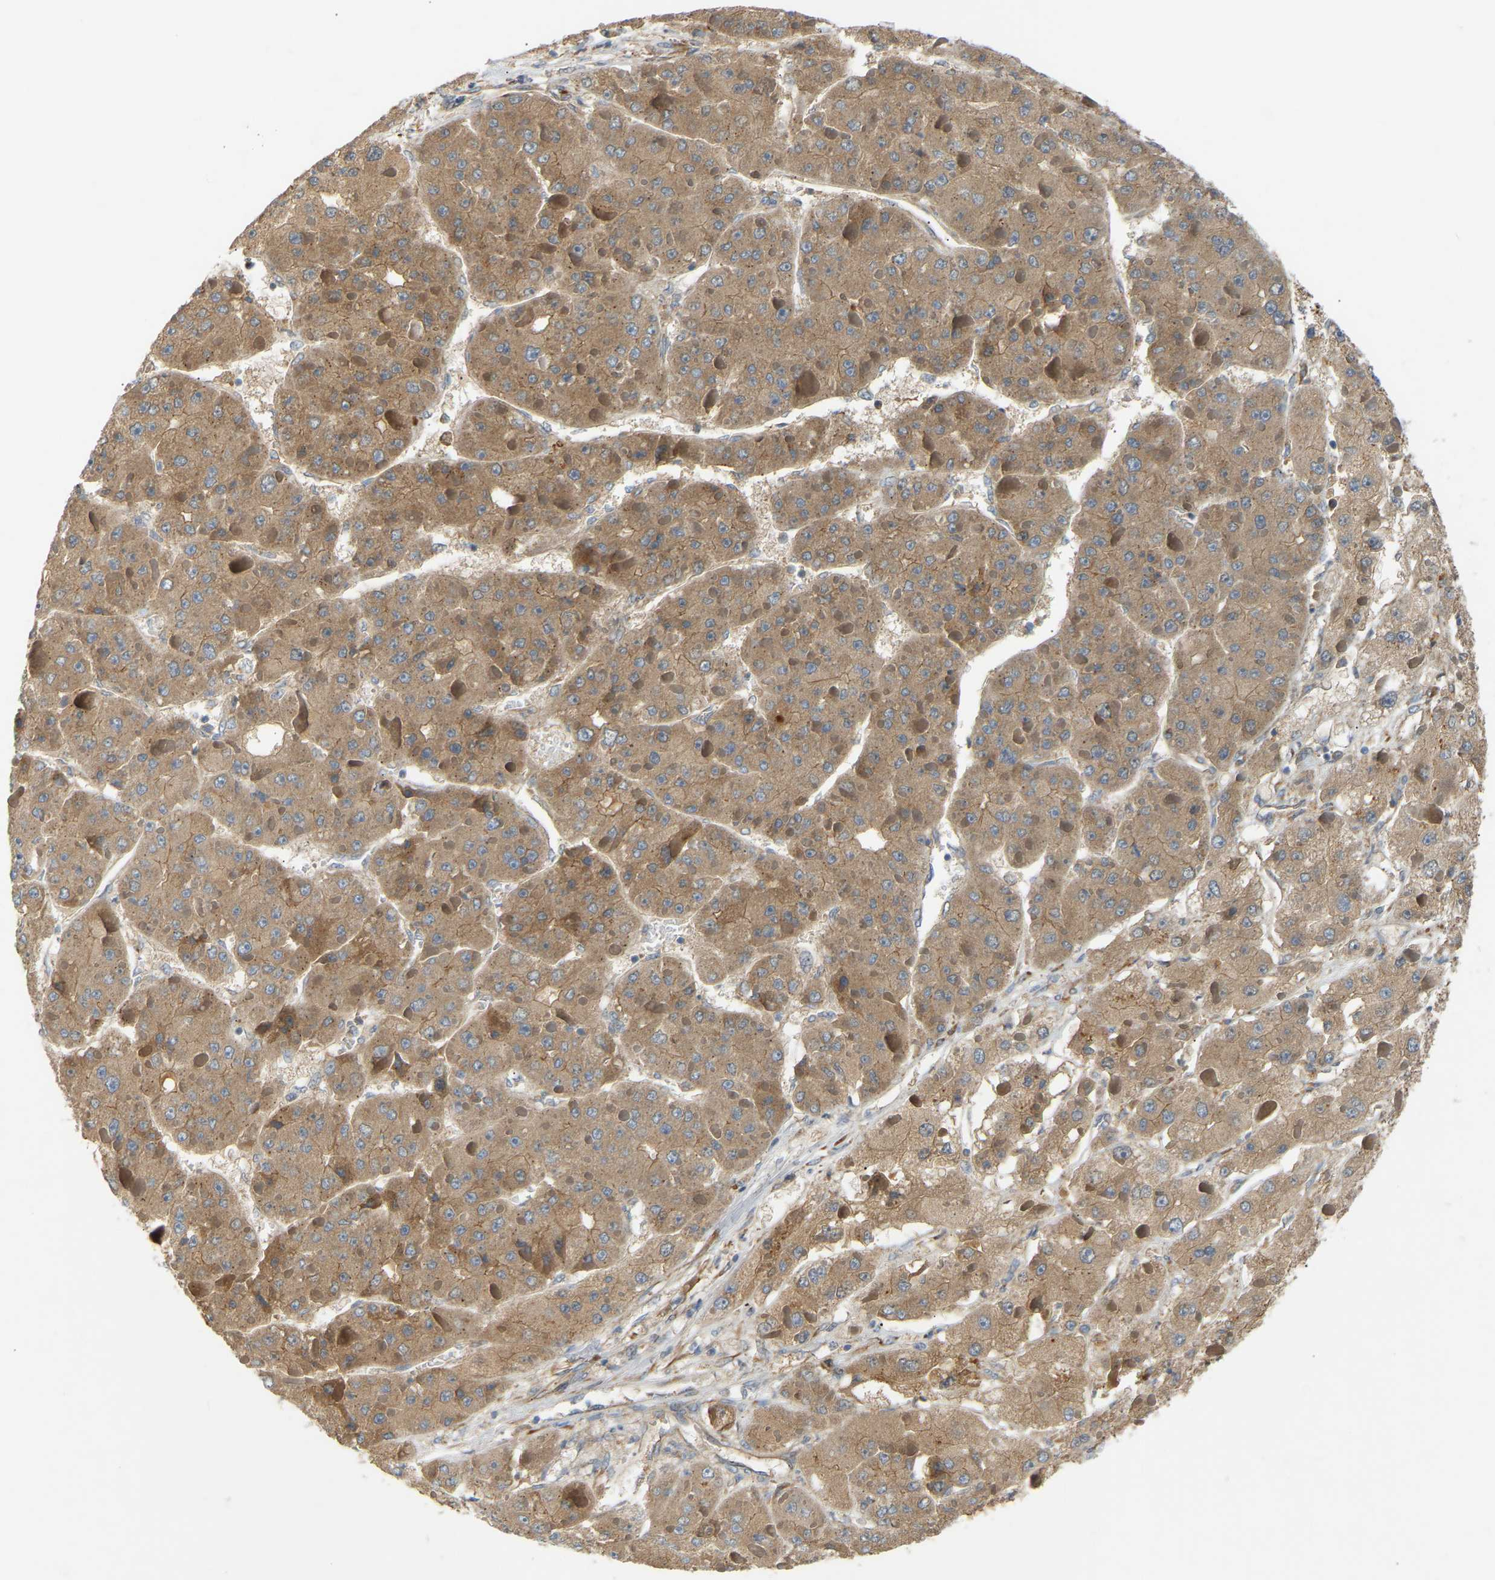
{"staining": {"intensity": "moderate", "quantity": ">75%", "location": "cytoplasmic/membranous"}, "tissue": "liver cancer", "cell_type": "Tumor cells", "image_type": "cancer", "snomed": [{"axis": "morphology", "description": "Carcinoma, Hepatocellular, NOS"}, {"axis": "topography", "description": "Liver"}], "caption": "Protein analysis of liver cancer tissue demonstrates moderate cytoplasmic/membranous staining in approximately >75% of tumor cells.", "gene": "PTCD1", "patient": {"sex": "female", "age": 73}}